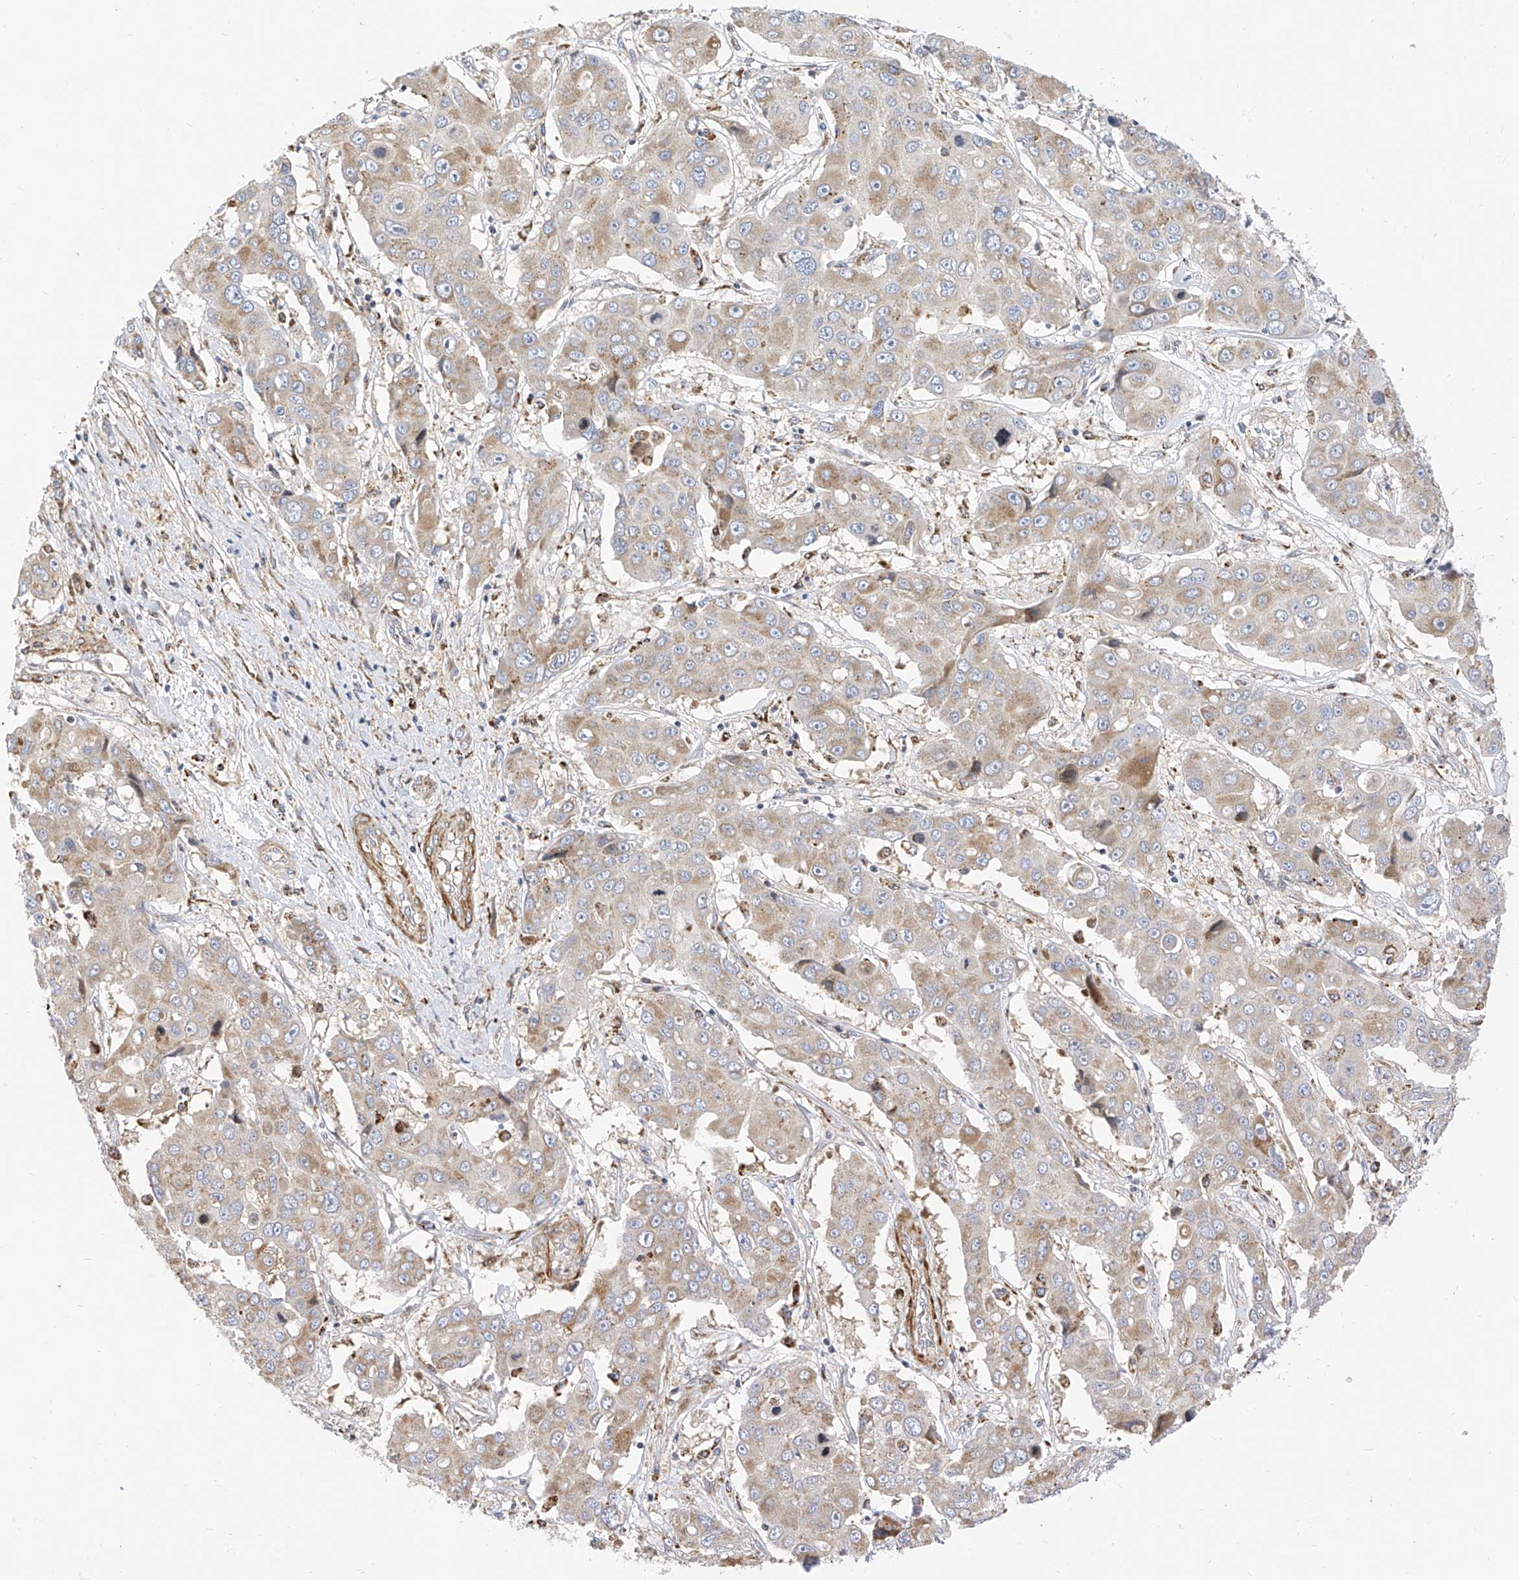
{"staining": {"intensity": "moderate", "quantity": "25%-75%", "location": "cytoplasmic/membranous"}, "tissue": "liver cancer", "cell_type": "Tumor cells", "image_type": "cancer", "snomed": [{"axis": "morphology", "description": "Cholangiocarcinoma"}, {"axis": "topography", "description": "Liver"}], "caption": "Moderate cytoplasmic/membranous staining for a protein is present in about 25%-75% of tumor cells of liver cancer (cholangiocarcinoma) using immunohistochemistry (IHC).", "gene": "TTLL8", "patient": {"sex": "male", "age": 67}}